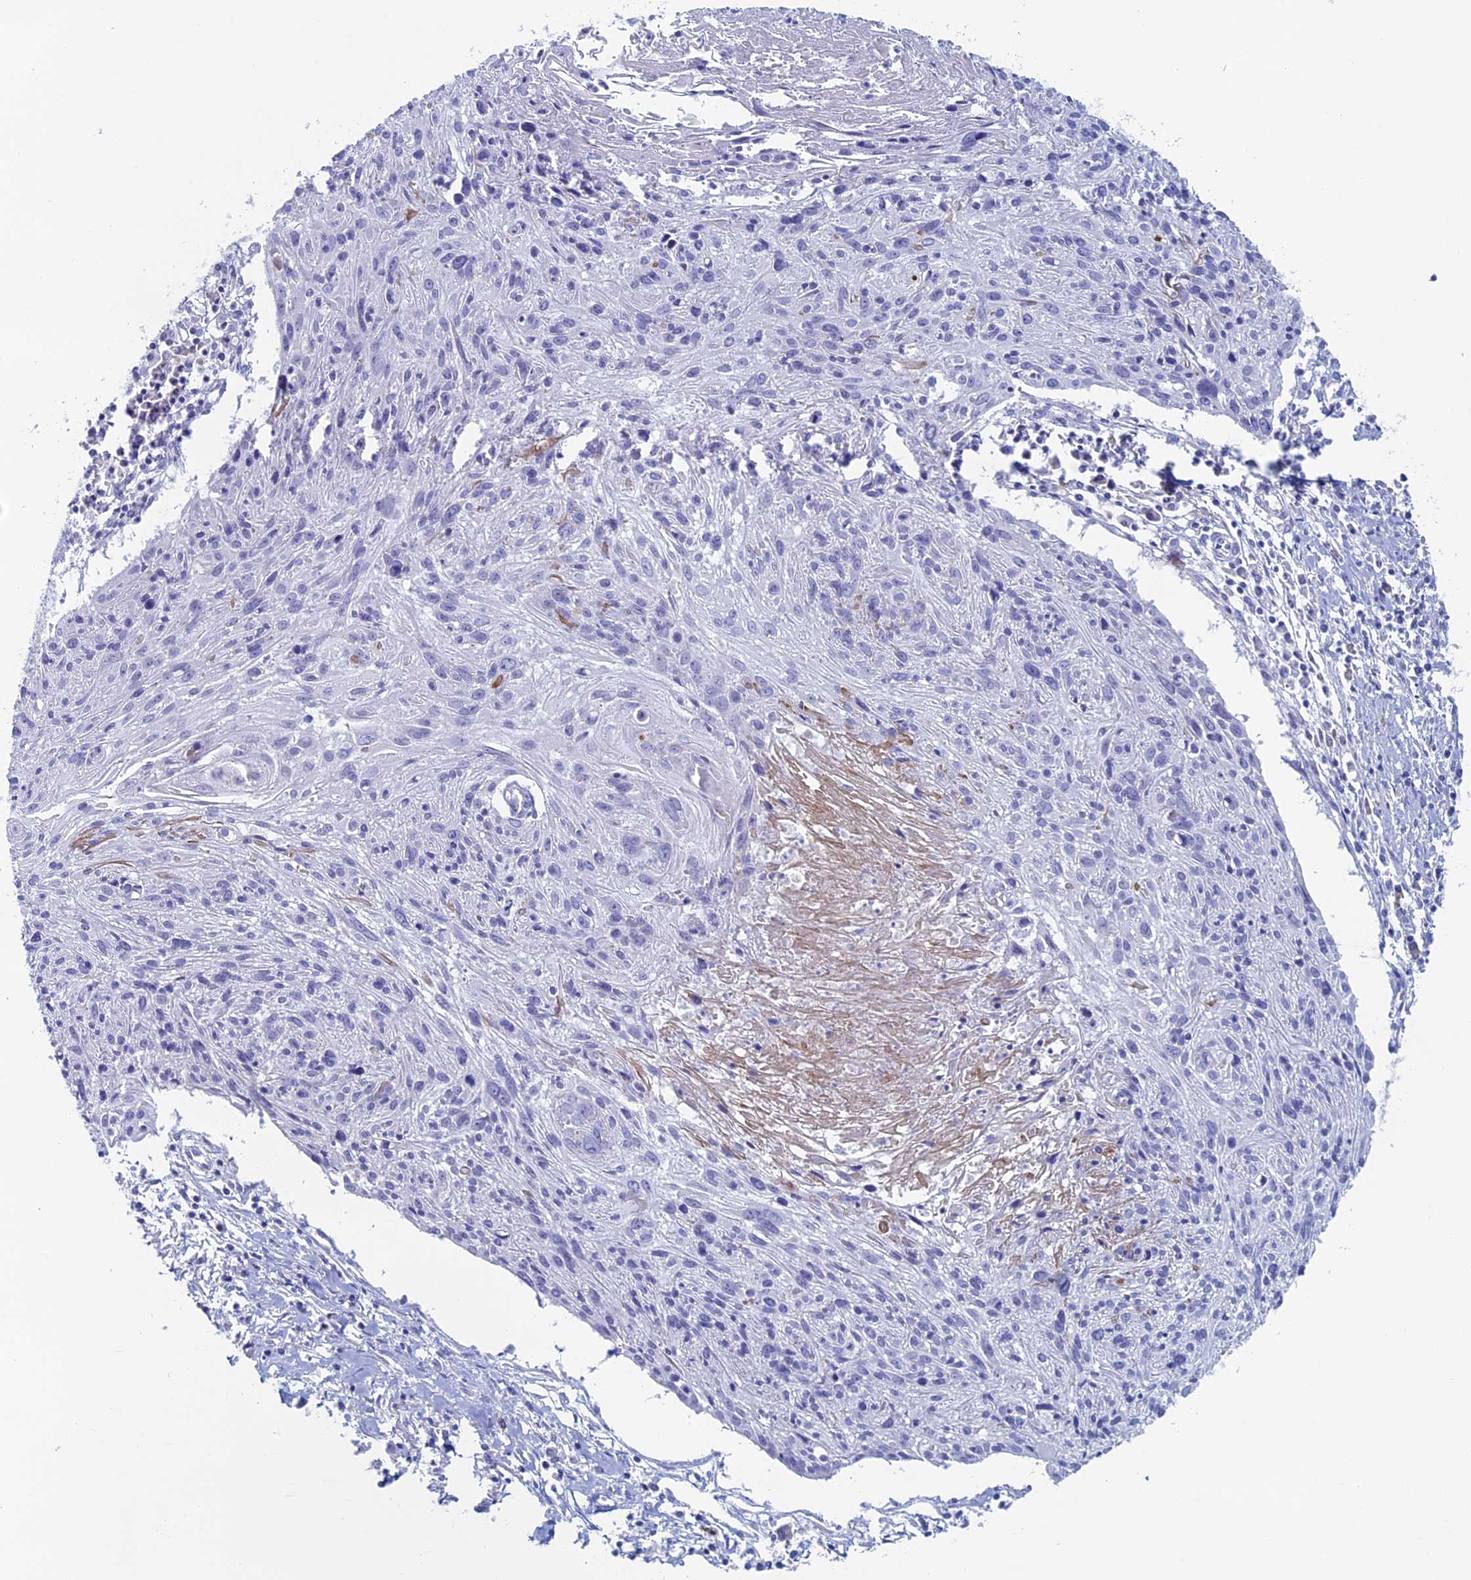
{"staining": {"intensity": "negative", "quantity": "none", "location": "none"}, "tissue": "cervical cancer", "cell_type": "Tumor cells", "image_type": "cancer", "snomed": [{"axis": "morphology", "description": "Squamous cell carcinoma, NOS"}, {"axis": "topography", "description": "Cervix"}], "caption": "This photomicrograph is of cervical cancer (squamous cell carcinoma) stained with immunohistochemistry (IHC) to label a protein in brown with the nuclei are counter-stained blue. There is no expression in tumor cells. (Immunohistochemistry (ihc), brightfield microscopy, high magnification).", "gene": "MAGEB6", "patient": {"sex": "female", "age": 51}}